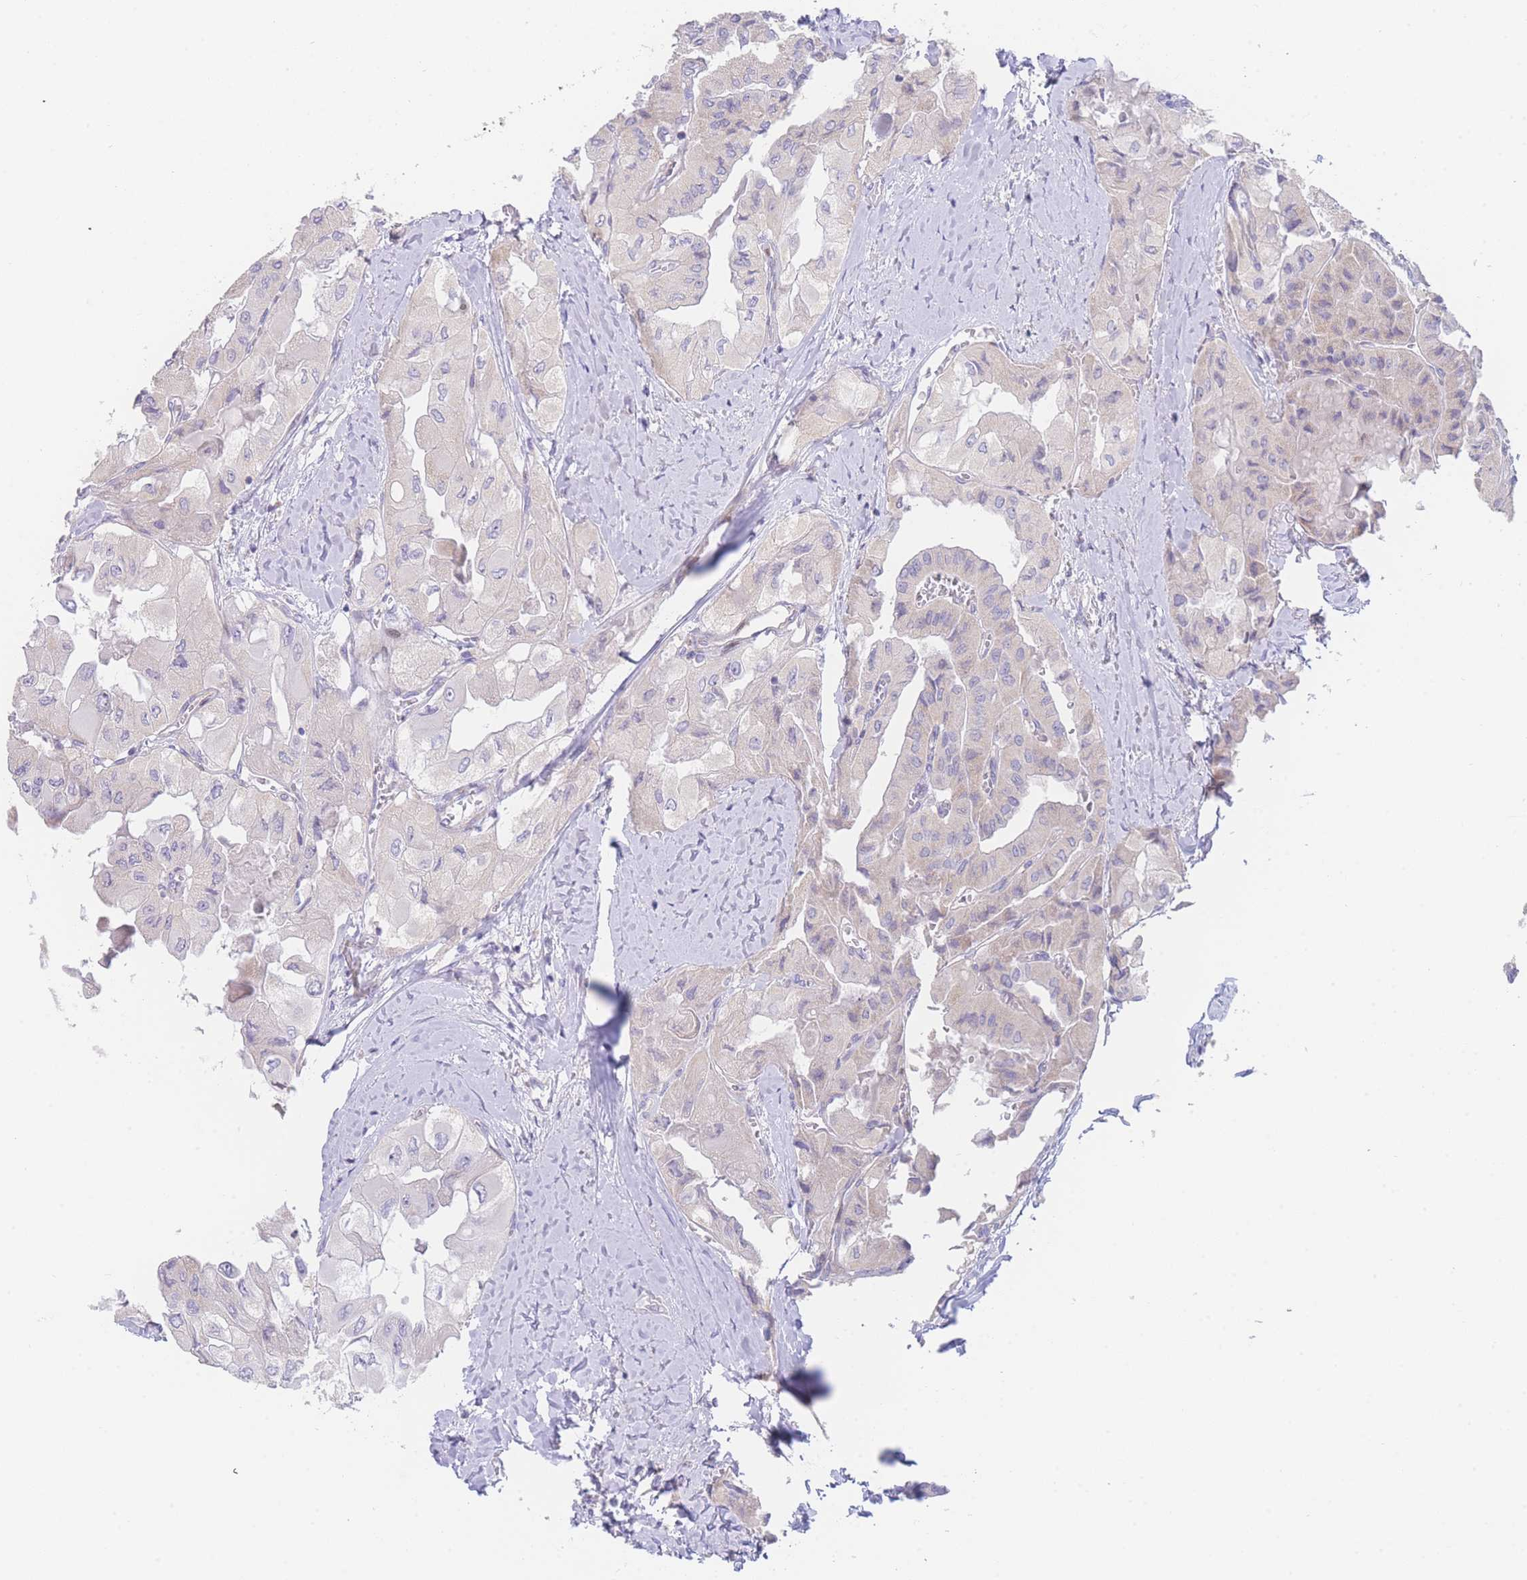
{"staining": {"intensity": "negative", "quantity": "none", "location": "none"}, "tissue": "thyroid cancer", "cell_type": "Tumor cells", "image_type": "cancer", "snomed": [{"axis": "morphology", "description": "Normal tissue, NOS"}, {"axis": "morphology", "description": "Papillary adenocarcinoma, NOS"}, {"axis": "topography", "description": "Thyroid gland"}], "caption": "This is an IHC photomicrograph of thyroid cancer. There is no staining in tumor cells.", "gene": "GPAM", "patient": {"sex": "female", "age": 59}}